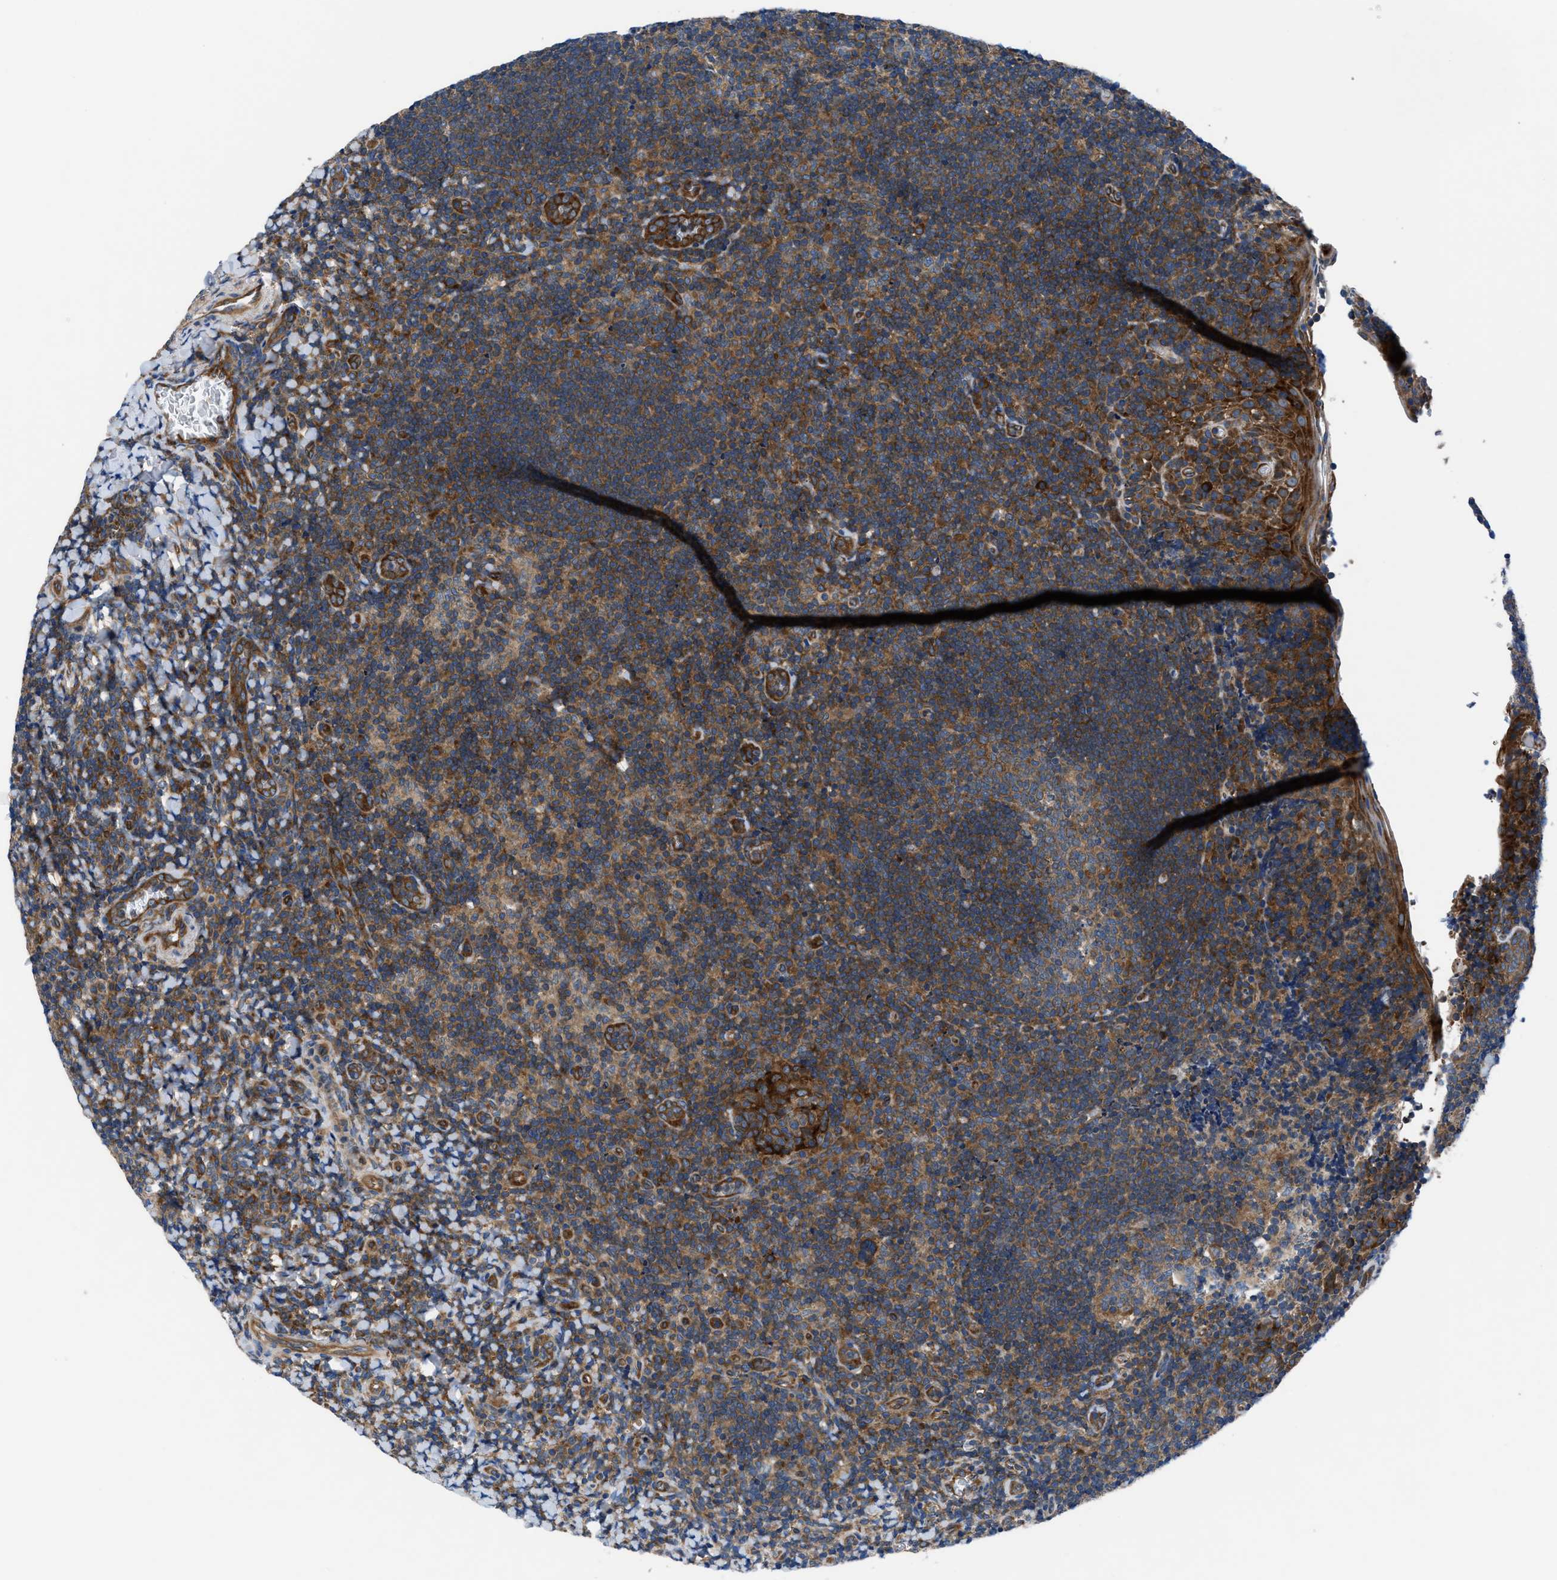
{"staining": {"intensity": "moderate", "quantity": ">75%", "location": "cytoplasmic/membranous"}, "tissue": "tonsil", "cell_type": "Germinal center cells", "image_type": "normal", "snomed": [{"axis": "morphology", "description": "Normal tissue, NOS"}, {"axis": "topography", "description": "Tonsil"}], "caption": "Germinal center cells reveal medium levels of moderate cytoplasmic/membranous expression in approximately >75% of cells in benign tonsil. The protein is shown in brown color, while the nuclei are stained blue.", "gene": "TRIP4", "patient": {"sex": "male", "age": 37}}